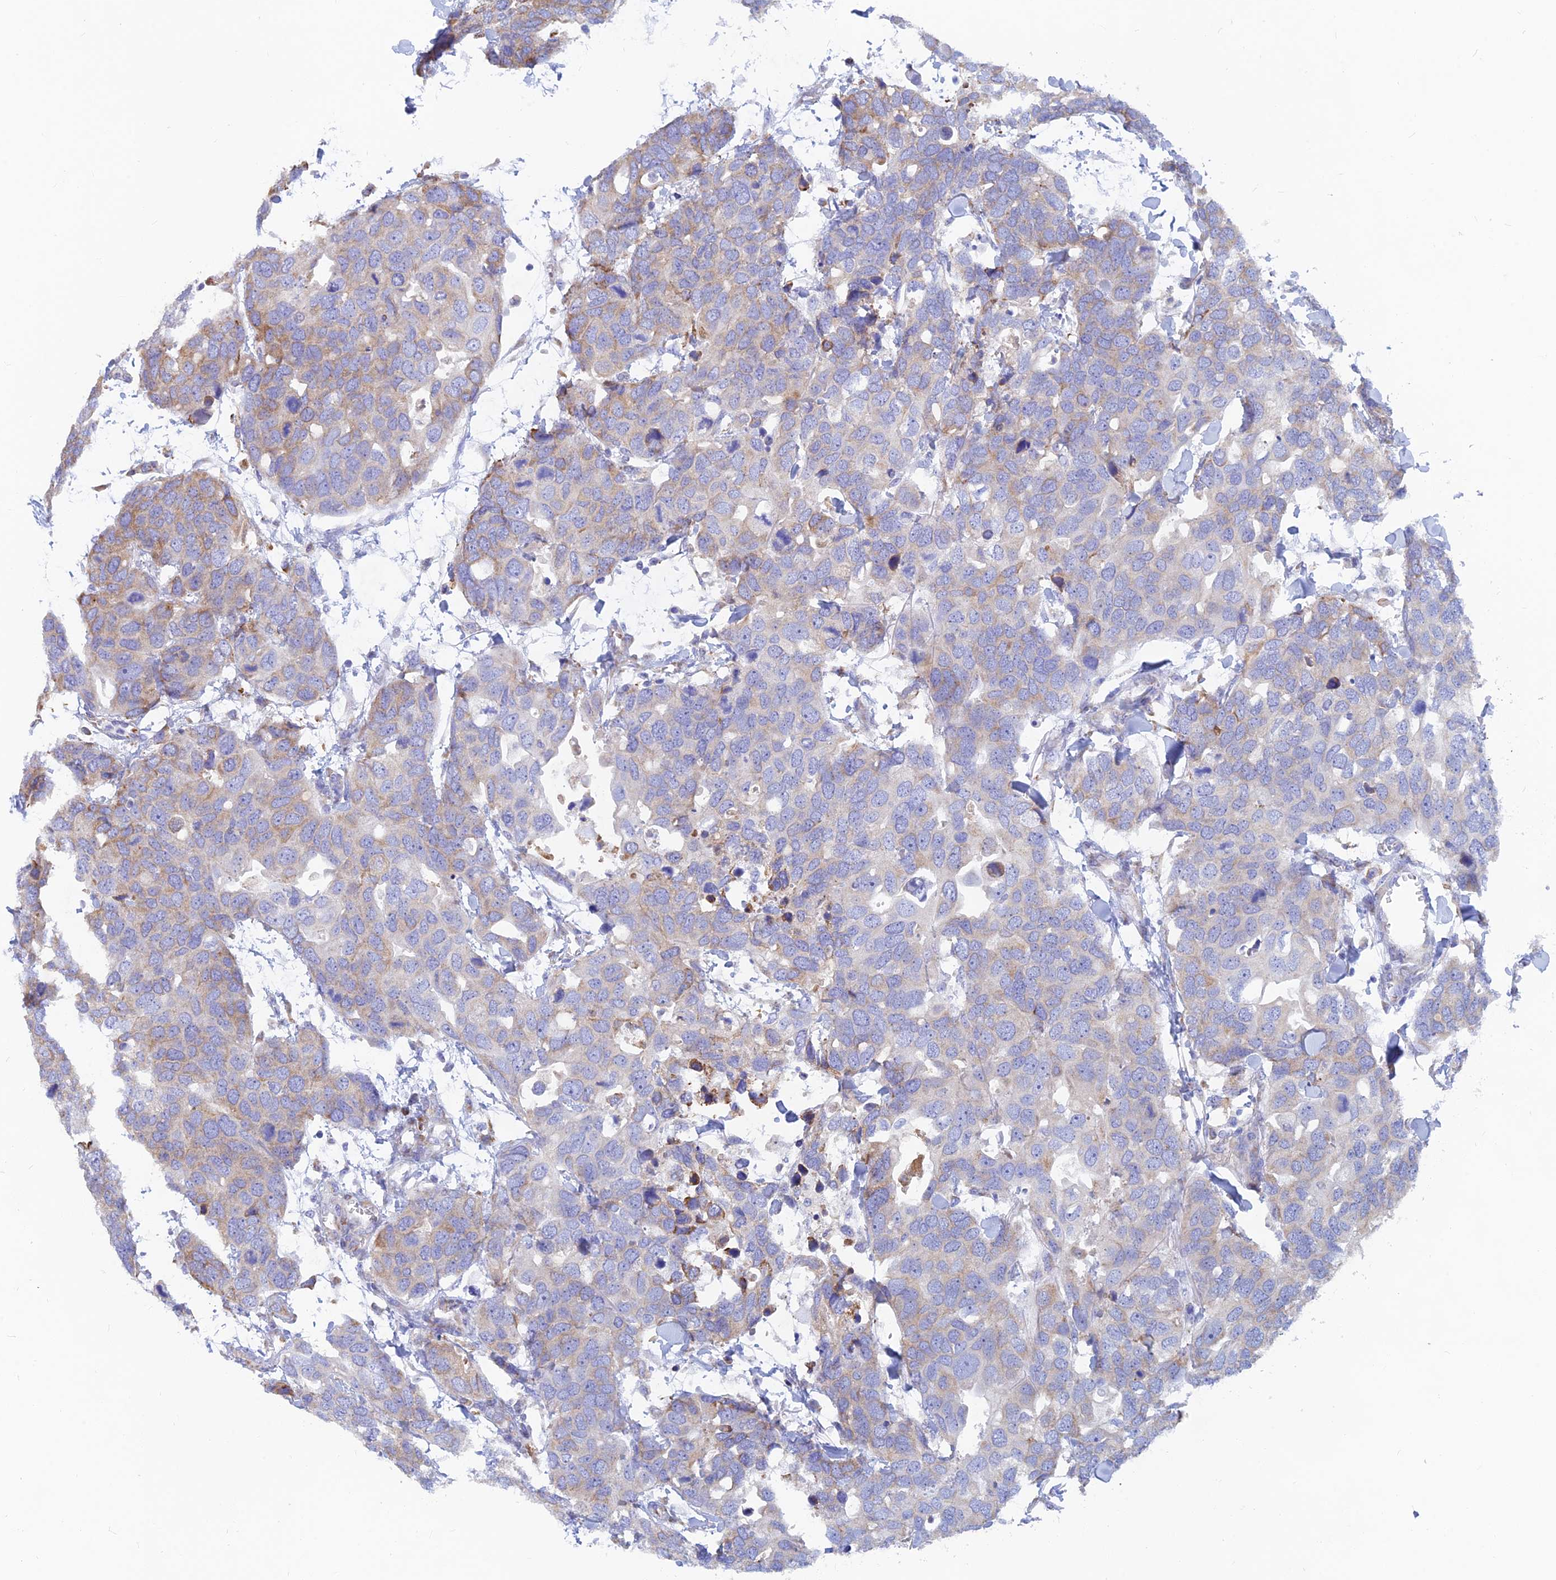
{"staining": {"intensity": "weak", "quantity": "<25%", "location": "cytoplasmic/membranous"}, "tissue": "breast cancer", "cell_type": "Tumor cells", "image_type": "cancer", "snomed": [{"axis": "morphology", "description": "Duct carcinoma"}, {"axis": "topography", "description": "Breast"}], "caption": "The immunohistochemistry (IHC) image has no significant expression in tumor cells of breast infiltrating ductal carcinoma tissue. (Brightfield microscopy of DAB (3,3'-diaminobenzidine) immunohistochemistry at high magnification).", "gene": "WDR35", "patient": {"sex": "female", "age": 83}}